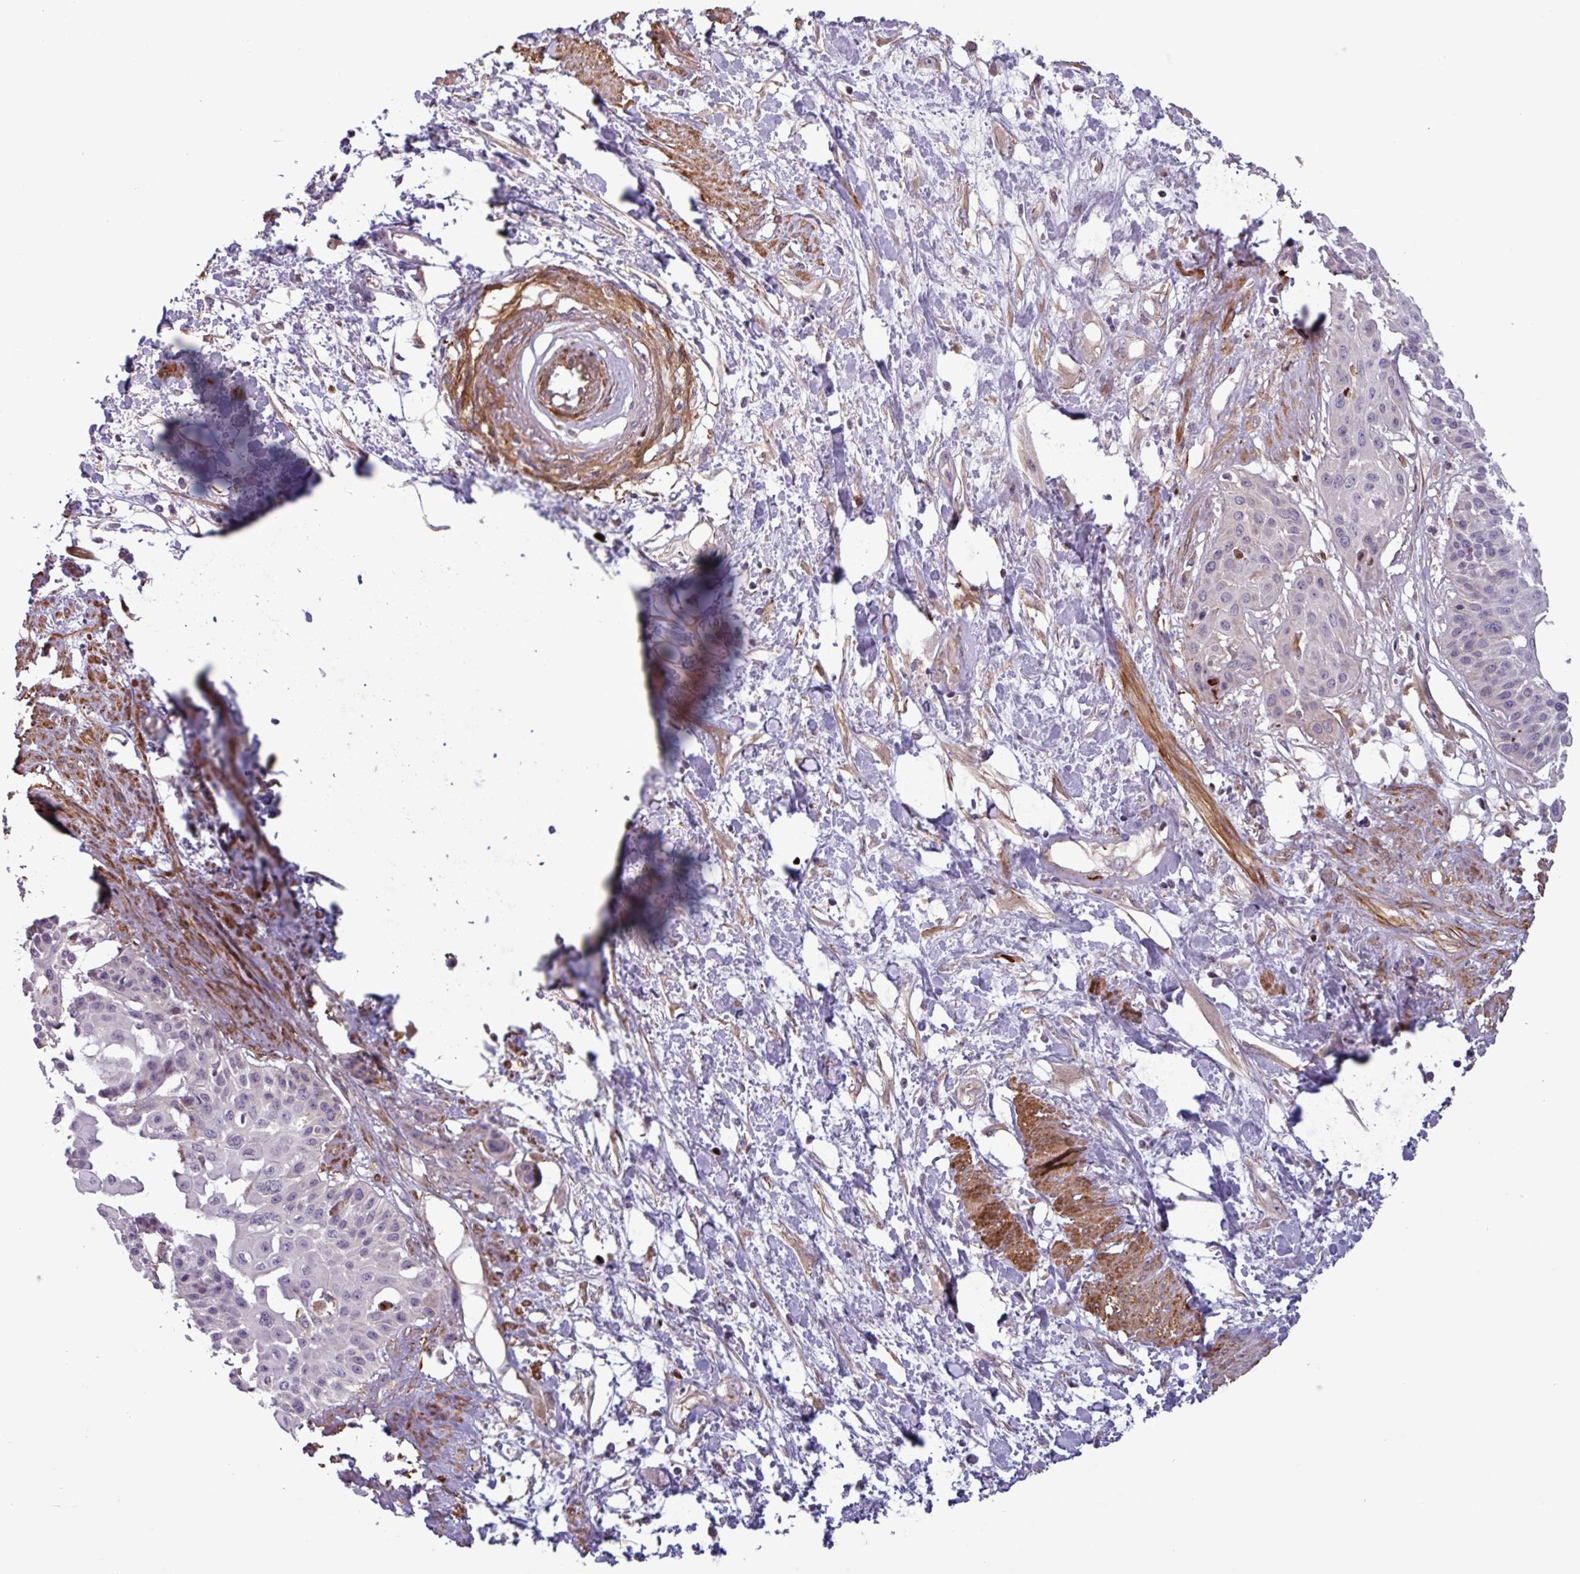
{"staining": {"intensity": "negative", "quantity": "none", "location": "none"}, "tissue": "cervical cancer", "cell_type": "Tumor cells", "image_type": "cancer", "snomed": [{"axis": "morphology", "description": "Squamous cell carcinoma, NOS"}, {"axis": "topography", "description": "Cervix"}], "caption": "IHC of human cervical squamous cell carcinoma displays no expression in tumor cells.", "gene": "PCED1A", "patient": {"sex": "female", "age": 57}}